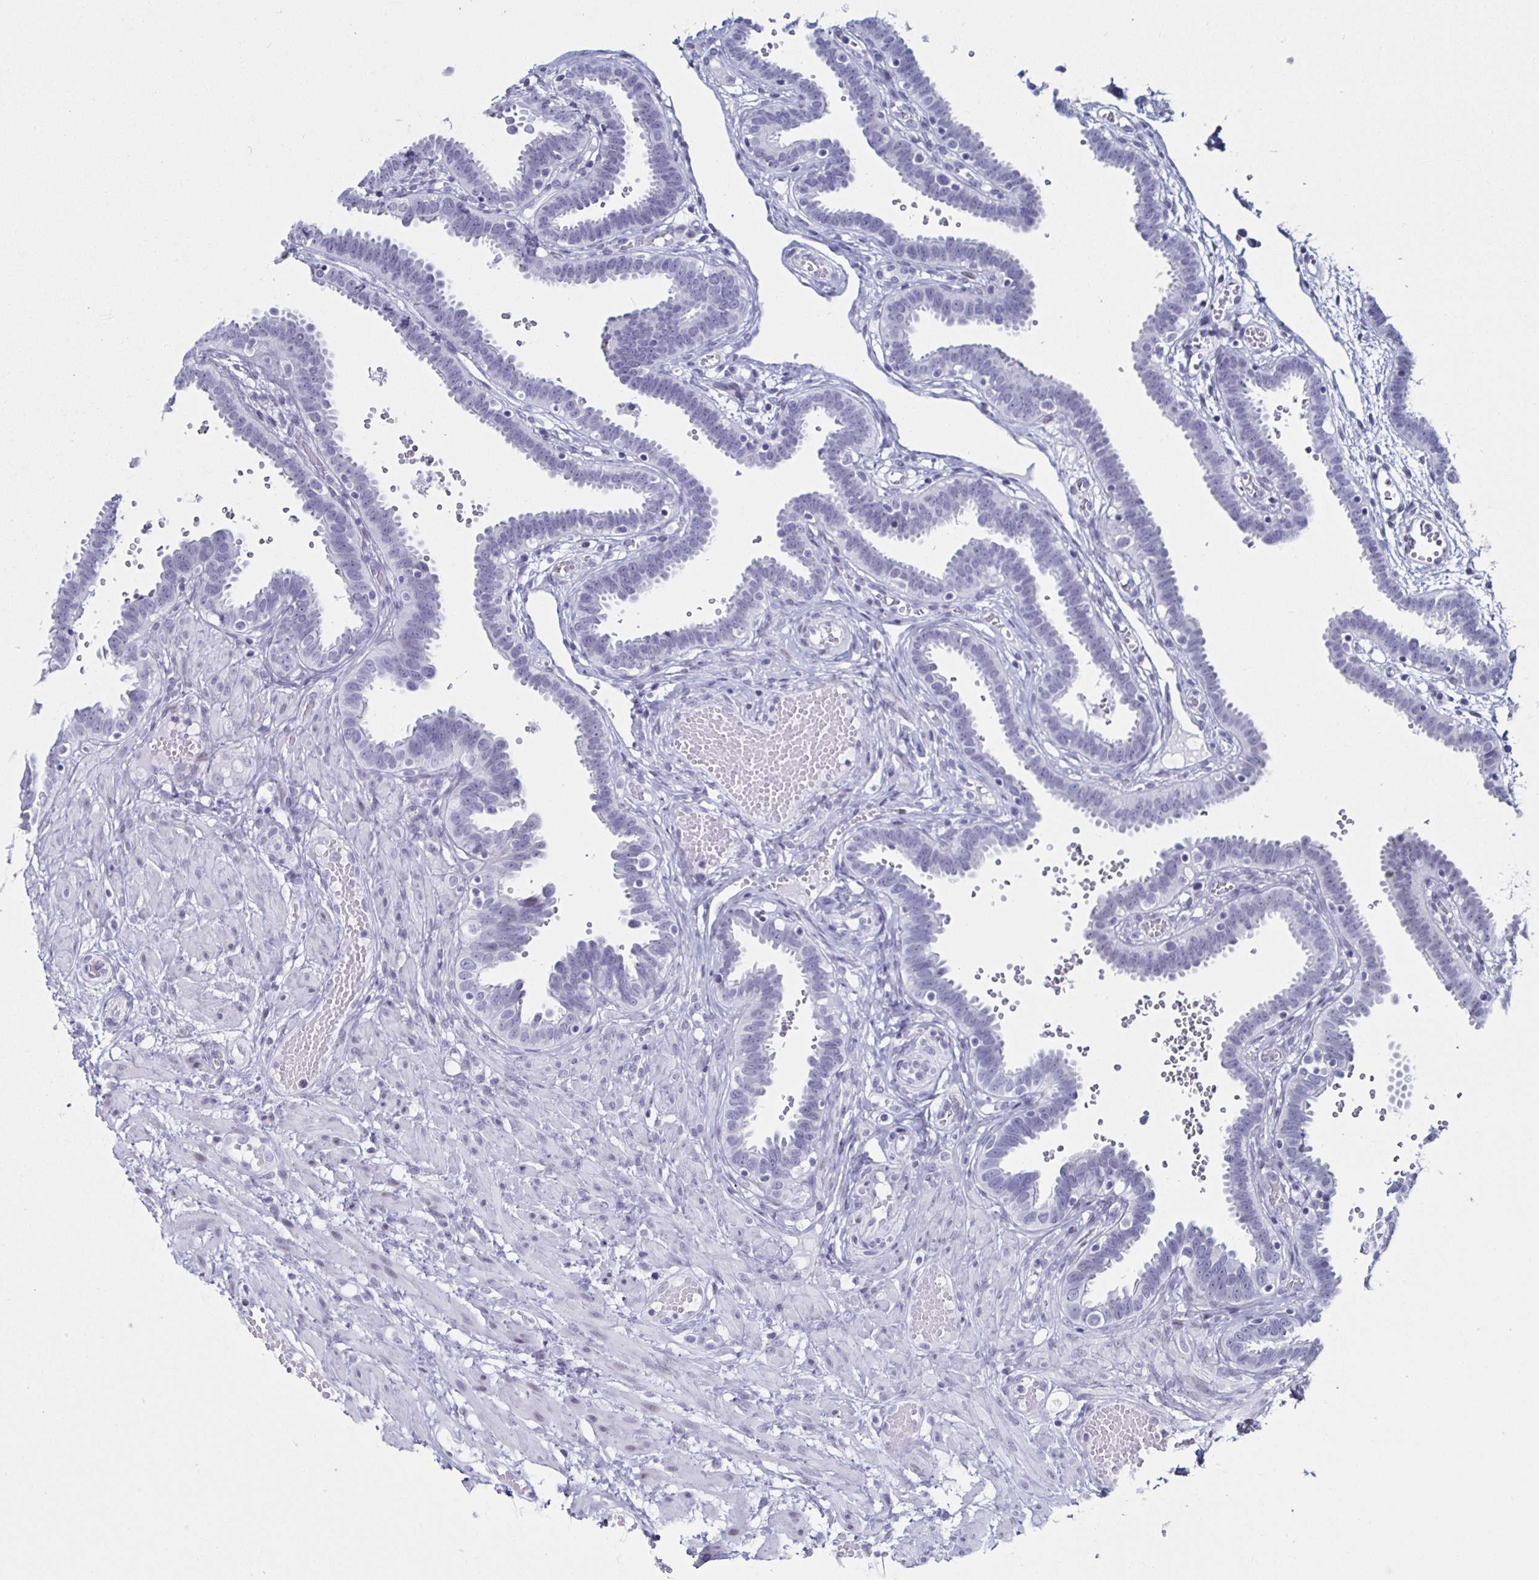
{"staining": {"intensity": "negative", "quantity": "none", "location": "none"}, "tissue": "fallopian tube", "cell_type": "Glandular cells", "image_type": "normal", "snomed": [{"axis": "morphology", "description": "Normal tissue, NOS"}, {"axis": "topography", "description": "Fallopian tube"}], "caption": "Immunohistochemical staining of normal human fallopian tube exhibits no significant expression in glandular cells.", "gene": "KRT4", "patient": {"sex": "female", "age": 37}}